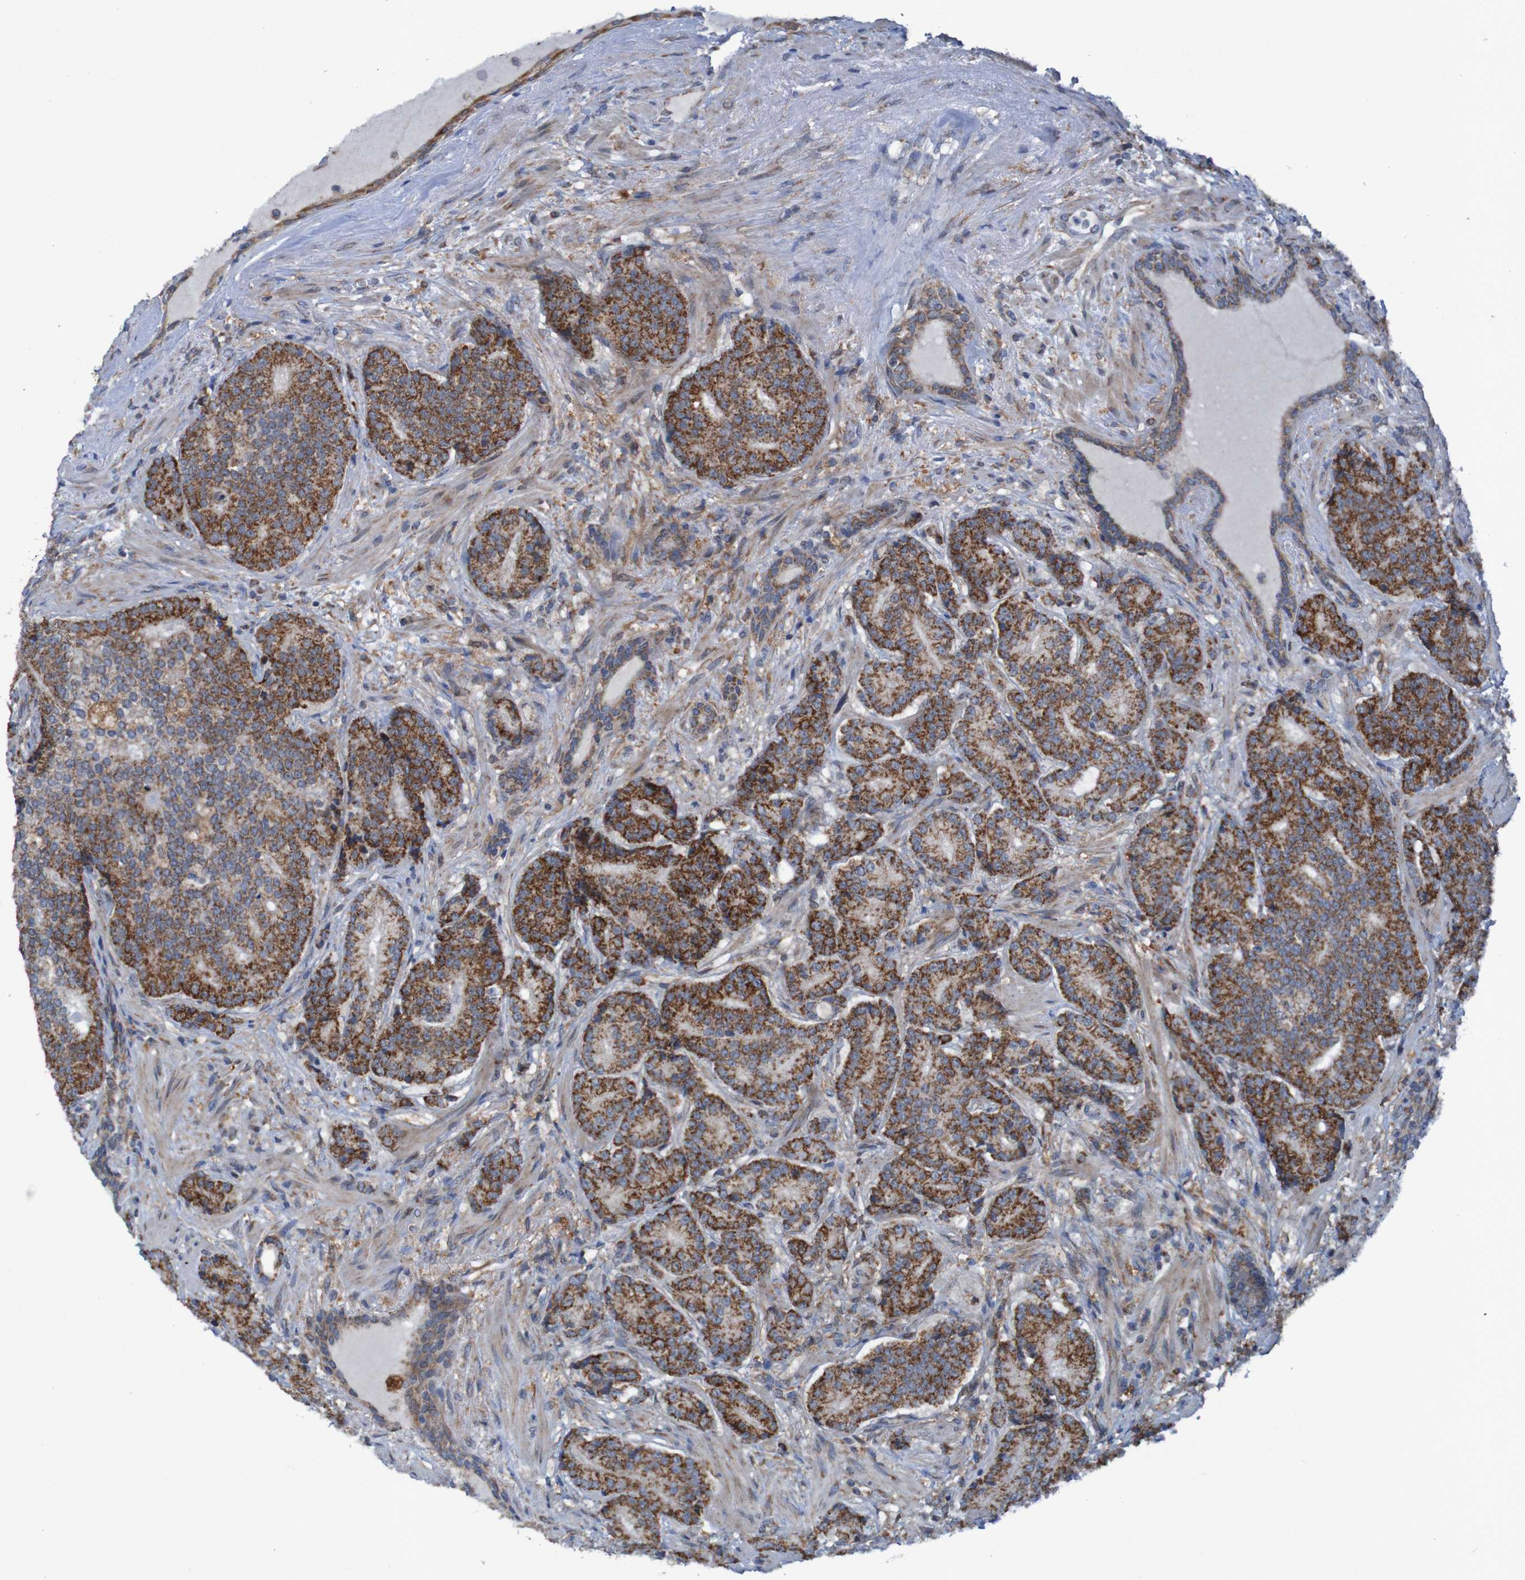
{"staining": {"intensity": "strong", "quantity": ">75%", "location": "cytoplasmic/membranous"}, "tissue": "prostate cancer", "cell_type": "Tumor cells", "image_type": "cancer", "snomed": [{"axis": "morphology", "description": "Adenocarcinoma, High grade"}, {"axis": "topography", "description": "Prostate"}], "caption": "Immunohistochemistry (IHC) micrograph of human prostate high-grade adenocarcinoma stained for a protein (brown), which reveals high levels of strong cytoplasmic/membranous staining in approximately >75% of tumor cells.", "gene": "CCDC51", "patient": {"sex": "male", "age": 61}}